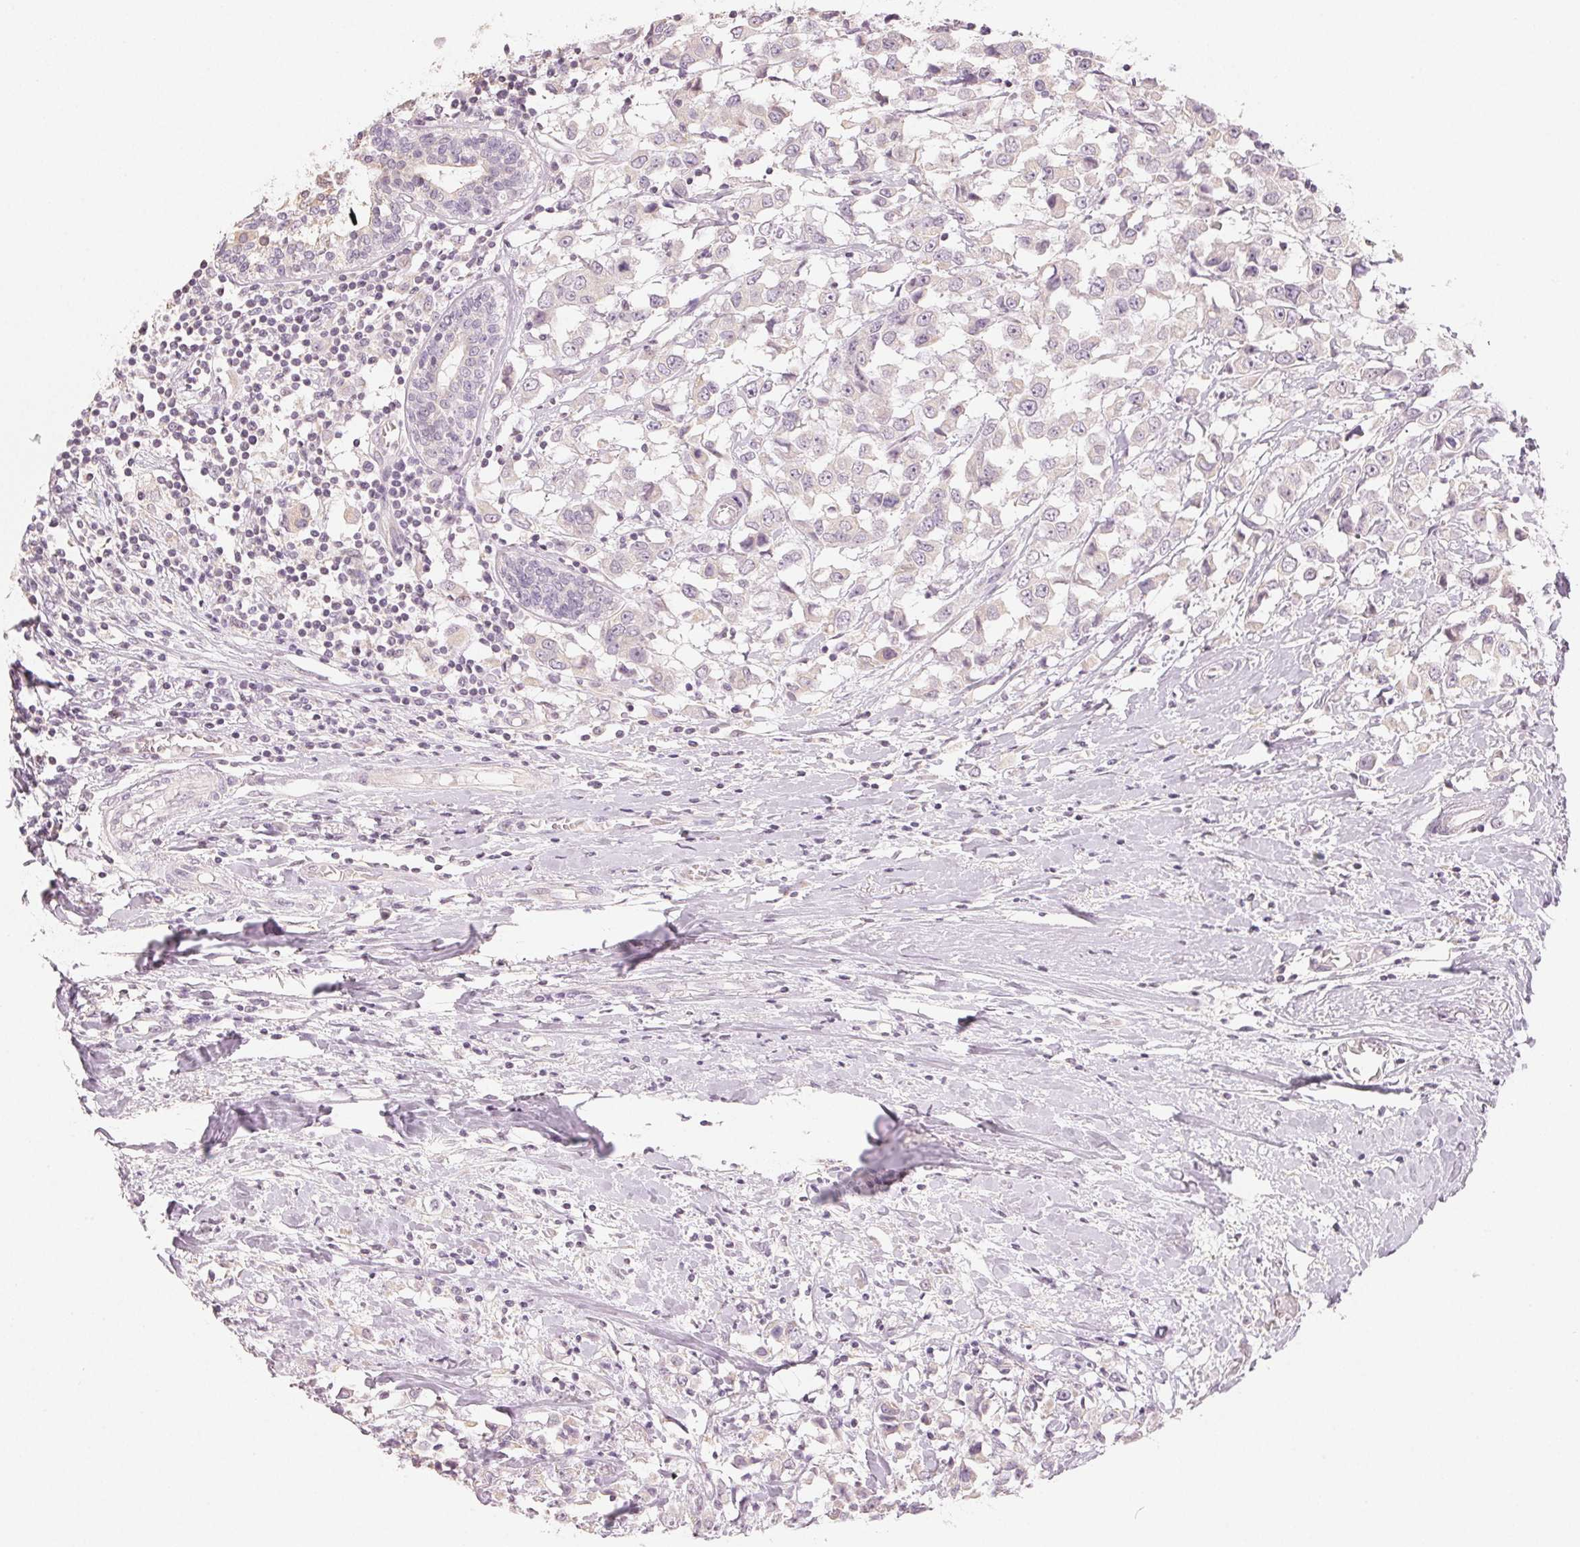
{"staining": {"intensity": "negative", "quantity": "none", "location": "none"}, "tissue": "breast cancer", "cell_type": "Tumor cells", "image_type": "cancer", "snomed": [{"axis": "morphology", "description": "Duct carcinoma"}, {"axis": "topography", "description": "Breast"}], "caption": "IHC of human breast cancer (infiltrating ductal carcinoma) demonstrates no staining in tumor cells.", "gene": "LVRN", "patient": {"sex": "female", "age": 61}}